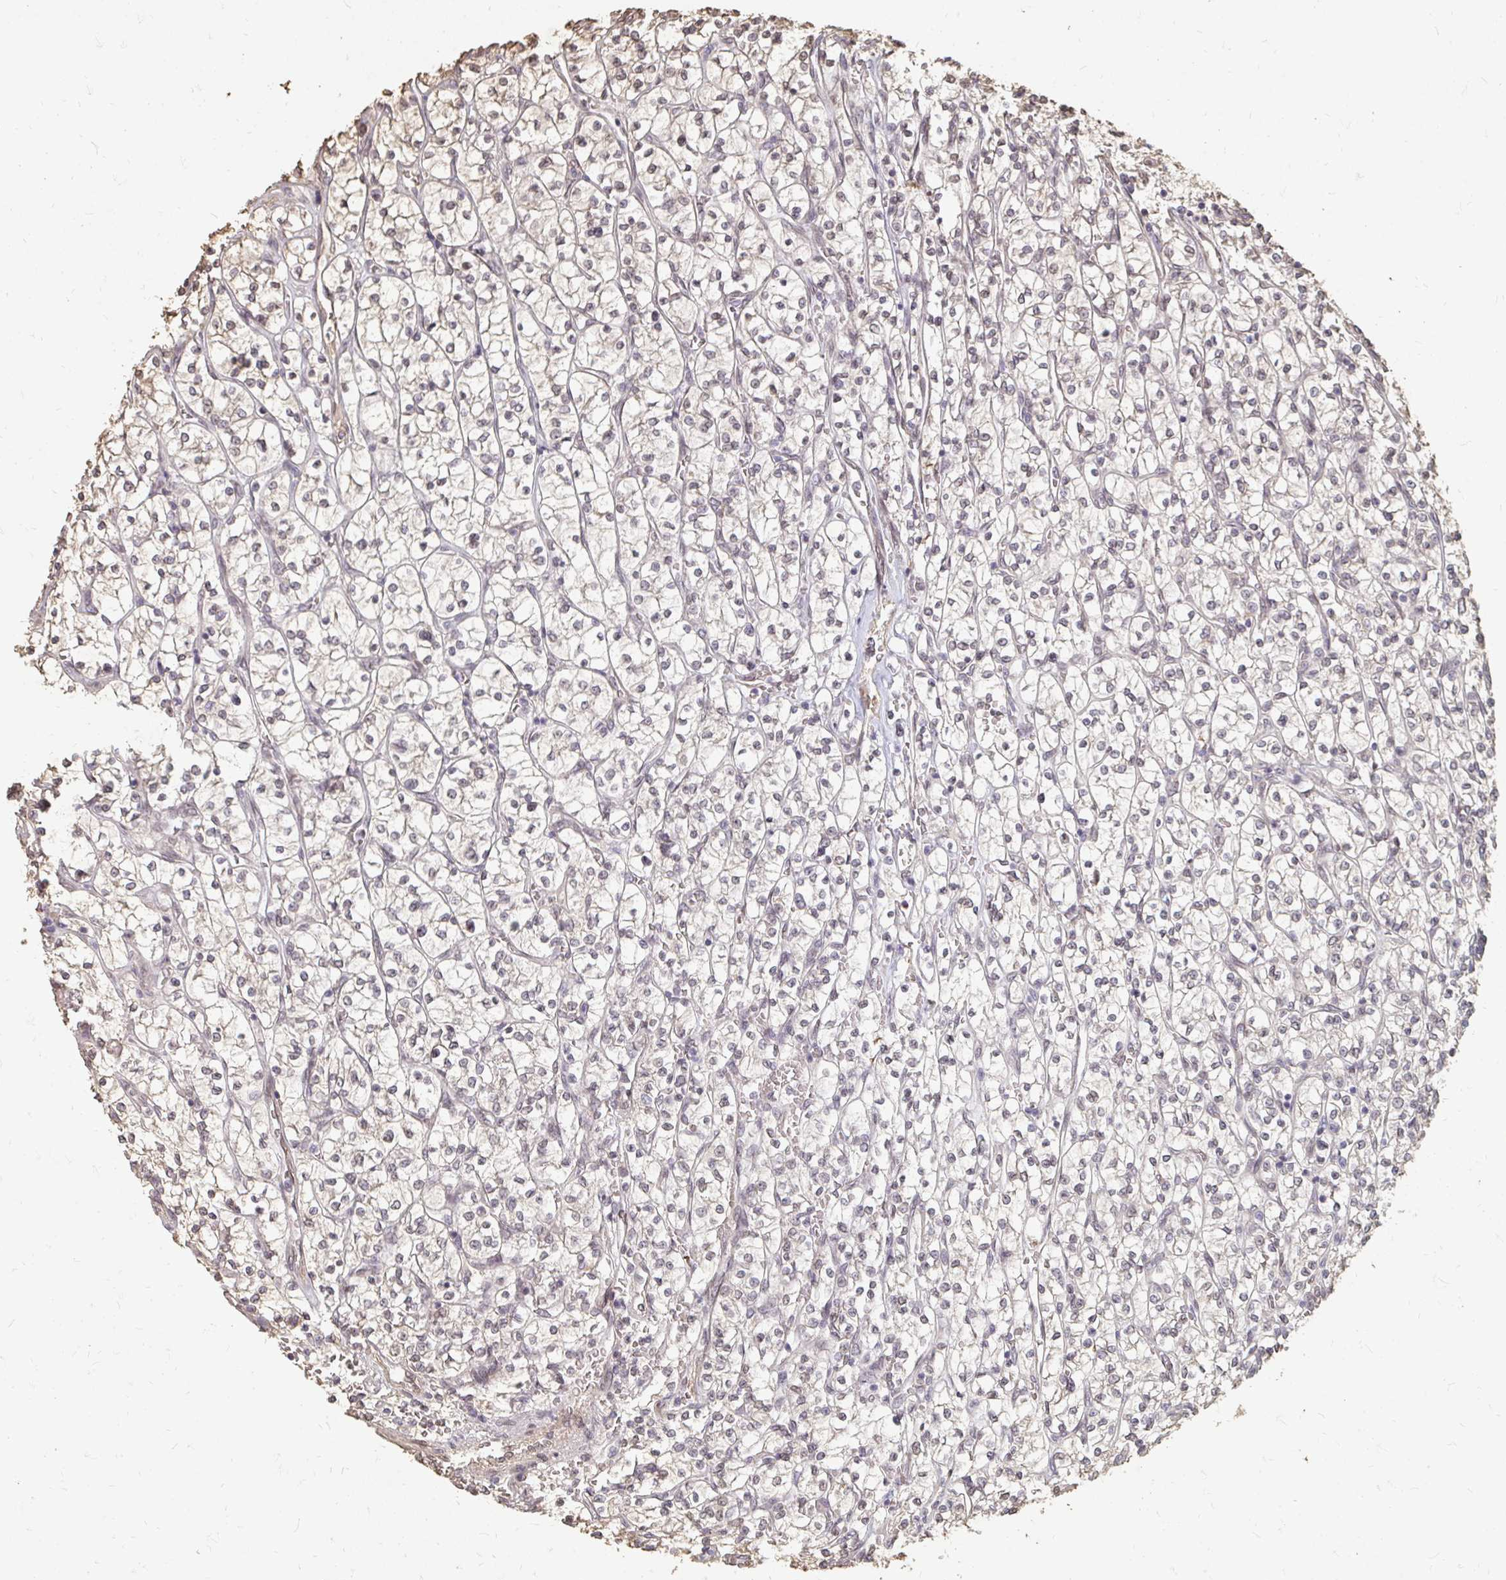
{"staining": {"intensity": "weak", "quantity": "<25%", "location": "cytoplasmic/membranous"}, "tissue": "renal cancer", "cell_type": "Tumor cells", "image_type": "cancer", "snomed": [{"axis": "morphology", "description": "Adenocarcinoma, NOS"}, {"axis": "topography", "description": "Kidney"}], "caption": "Immunohistochemical staining of human renal adenocarcinoma exhibits no significant staining in tumor cells.", "gene": "GPC5", "patient": {"sex": "female", "age": 64}}